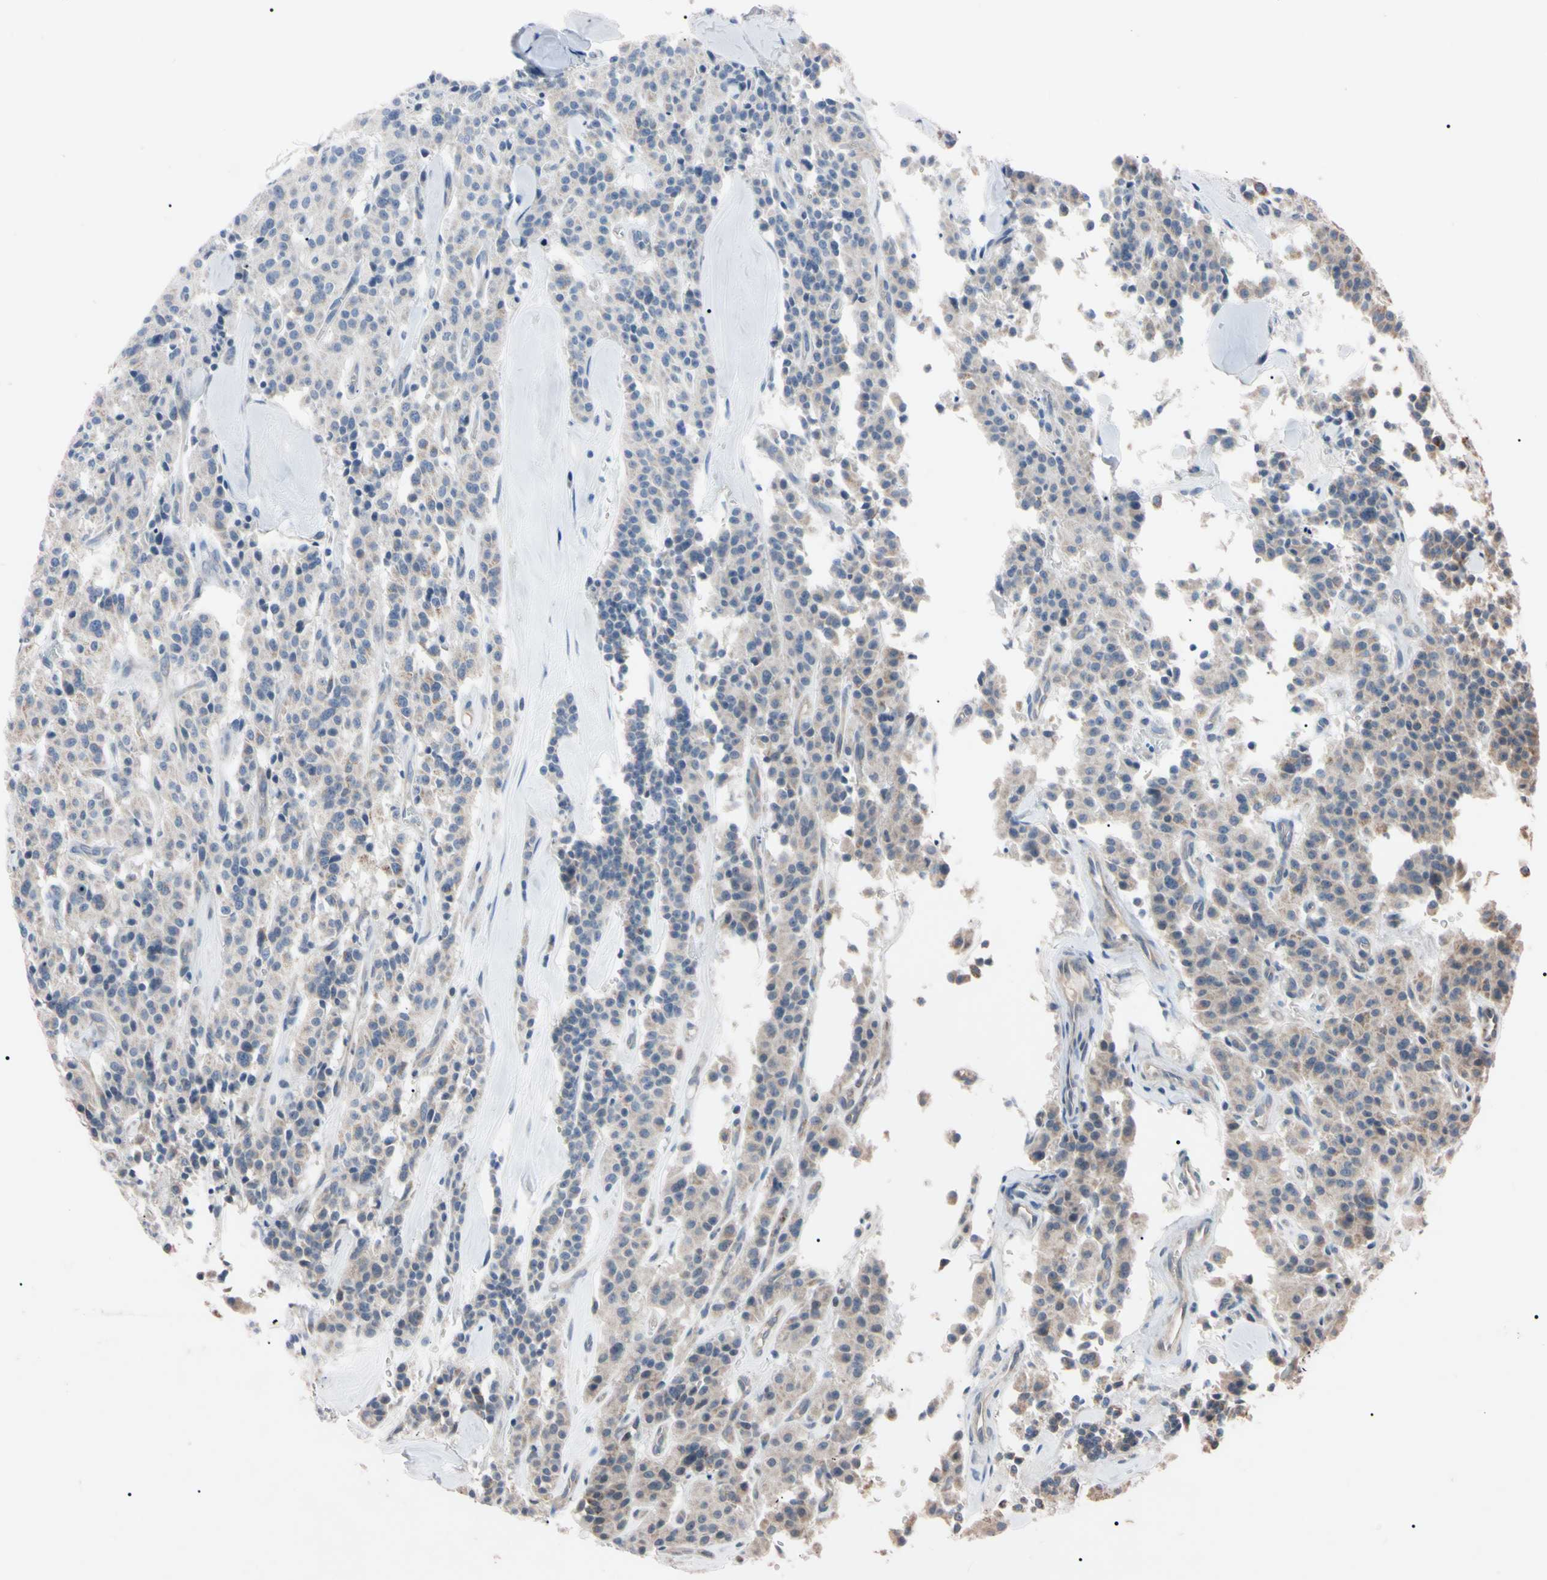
{"staining": {"intensity": "negative", "quantity": "none", "location": "none"}, "tissue": "carcinoid", "cell_type": "Tumor cells", "image_type": "cancer", "snomed": [{"axis": "morphology", "description": "Carcinoid, malignant, NOS"}, {"axis": "topography", "description": "Lung"}], "caption": "This is an IHC histopathology image of carcinoid. There is no staining in tumor cells.", "gene": "TNFRSF1A", "patient": {"sex": "male", "age": 30}}